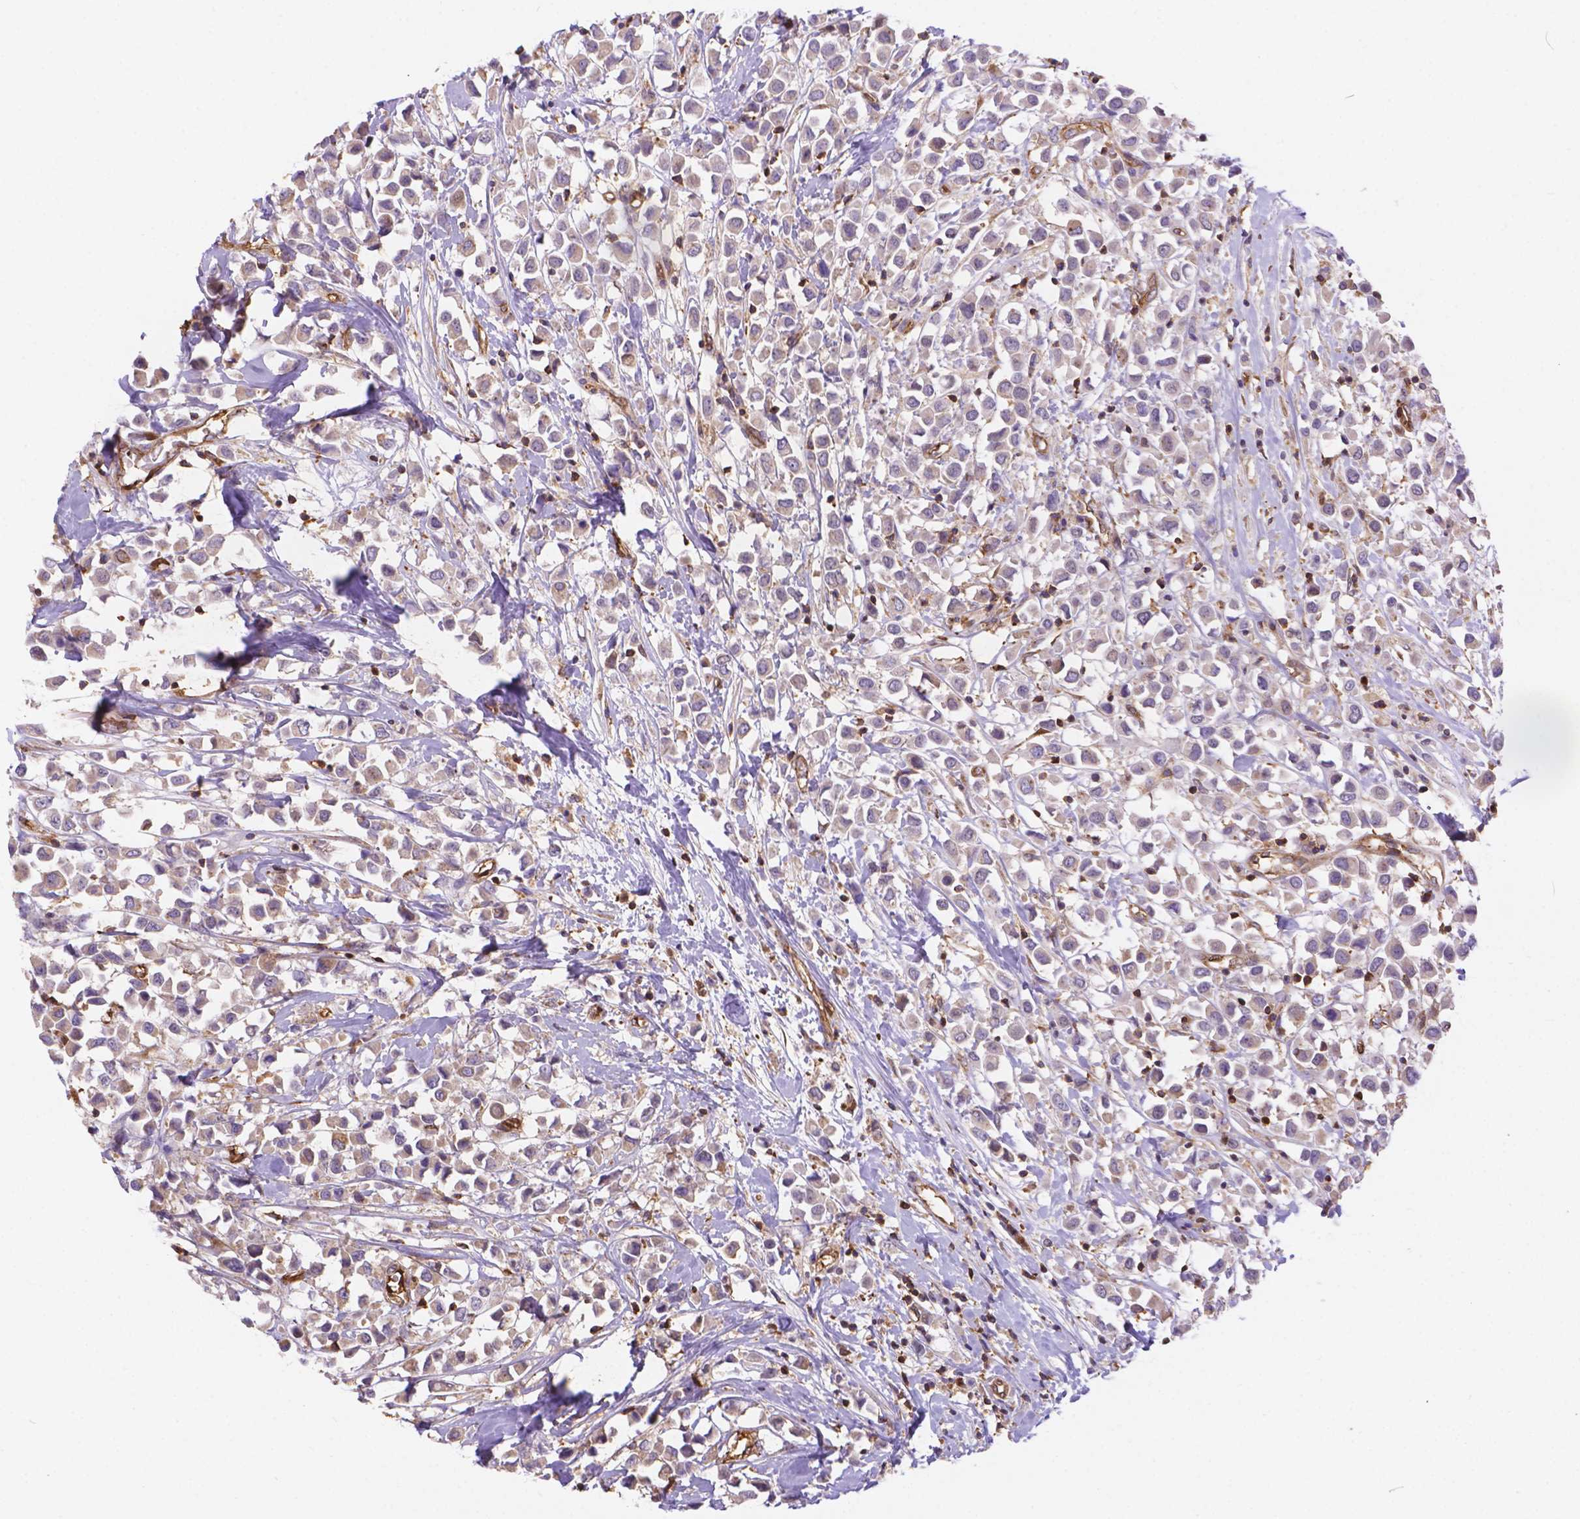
{"staining": {"intensity": "weak", "quantity": ">75%", "location": "cytoplasmic/membranous"}, "tissue": "breast cancer", "cell_type": "Tumor cells", "image_type": "cancer", "snomed": [{"axis": "morphology", "description": "Duct carcinoma"}, {"axis": "topography", "description": "Breast"}], "caption": "Invasive ductal carcinoma (breast) stained with DAB immunohistochemistry (IHC) displays low levels of weak cytoplasmic/membranous expression in about >75% of tumor cells.", "gene": "DMWD", "patient": {"sex": "female", "age": 61}}